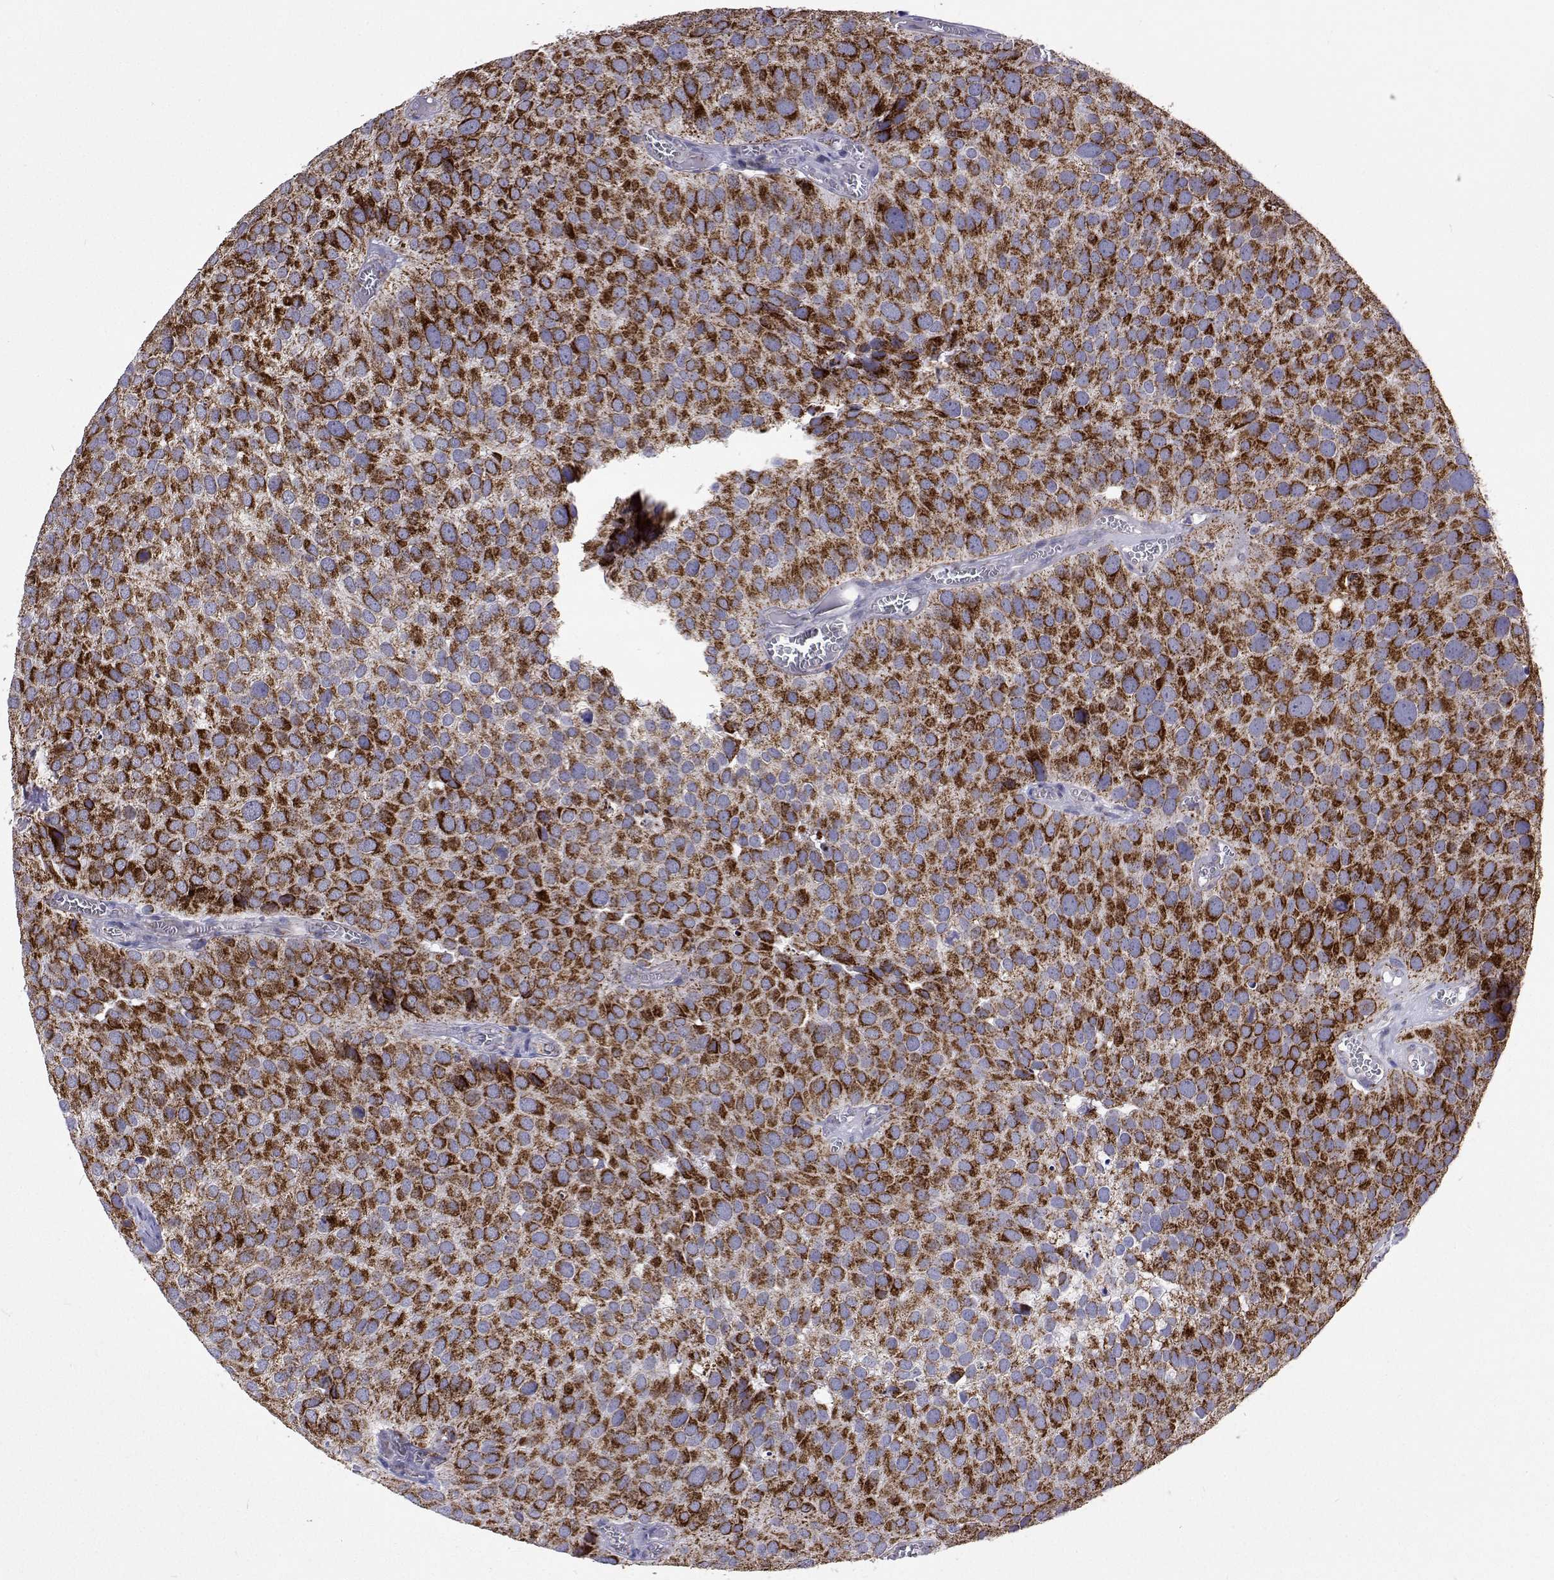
{"staining": {"intensity": "strong", "quantity": ">75%", "location": "cytoplasmic/membranous"}, "tissue": "urothelial cancer", "cell_type": "Tumor cells", "image_type": "cancer", "snomed": [{"axis": "morphology", "description": "Urothelial carcinoma, Low grade"}, {"axis": "topography", "description": "Urinary bladder"}], "caption": "Protein analysis of low-grade urothelial carcinoma tissue exhibits strong cytoplasmic/membranous expression in approximately >75% of tumor cells. The staining was performed using DAB (3,3'-diaminobenzidine), with brown indicating positive protein expression. Nuclei are stained blue with hematoxylin.", "gene": "MCCC2", "patient": {"sex": "female", "age": 69}}